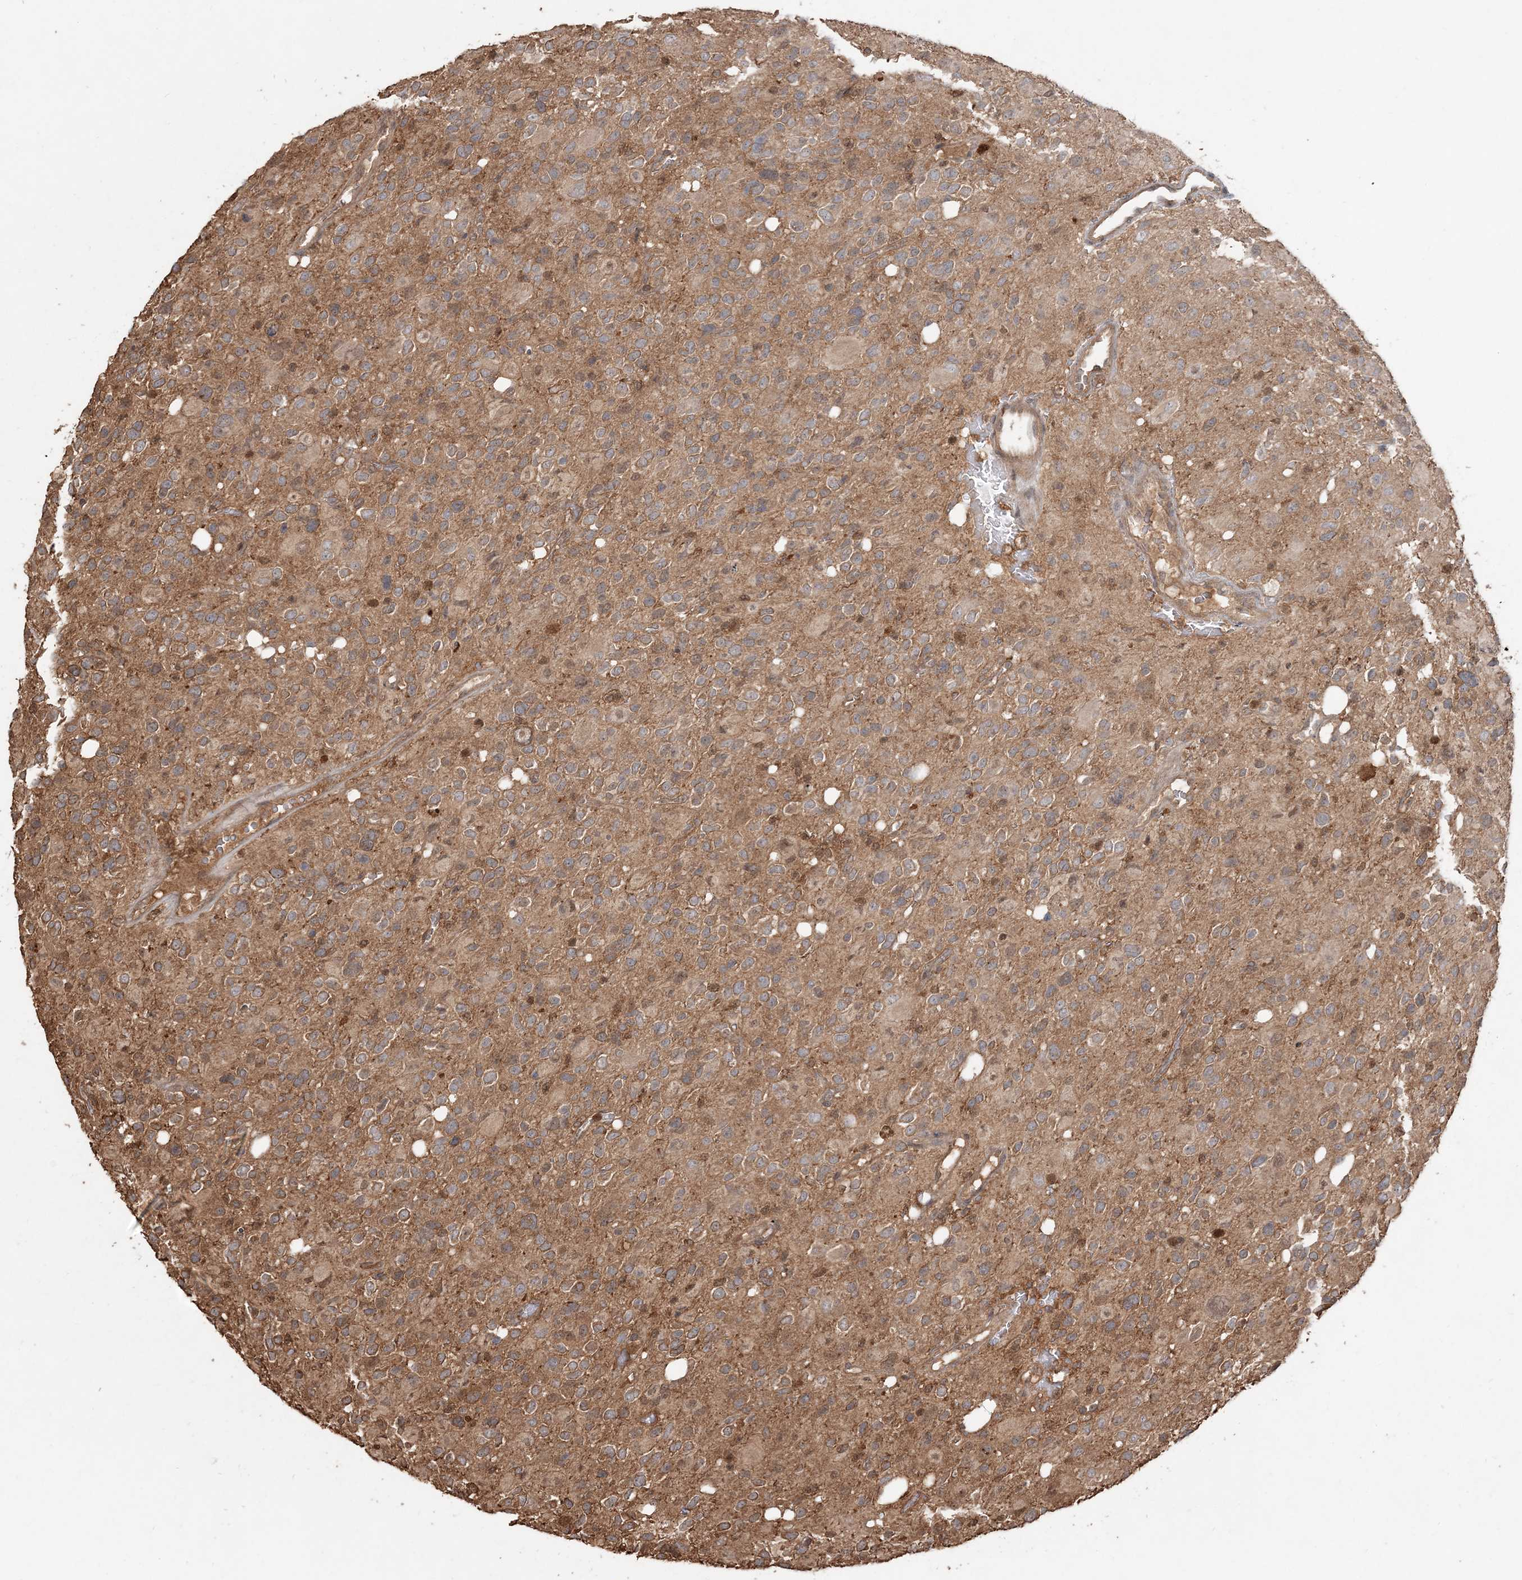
{"staining": {"intensity": "moderate", "quantity": ">75%", "location": "cytoplasmic/membranous"}, "tissue": "glioma", "cell_type": "Tumor cells", "image_type": "cancer", "snomed": [{"axis": "morphology", "description": "Glioma, malignant, High grade"}, {"axis": "topography", "description": "Brain"}], "caption": "The histopathology image shows a brown stain indicating the presence of a protein in the cytoplasmic/membranous of tumor cells in malignant high-grade glioma. The staining was performed using DAB, with brown indicating positive protein expression. Nuclei are stained blue with hematoxylin.", "gene": "CAB39", "patient": {"sex": "male", "age": 48}}